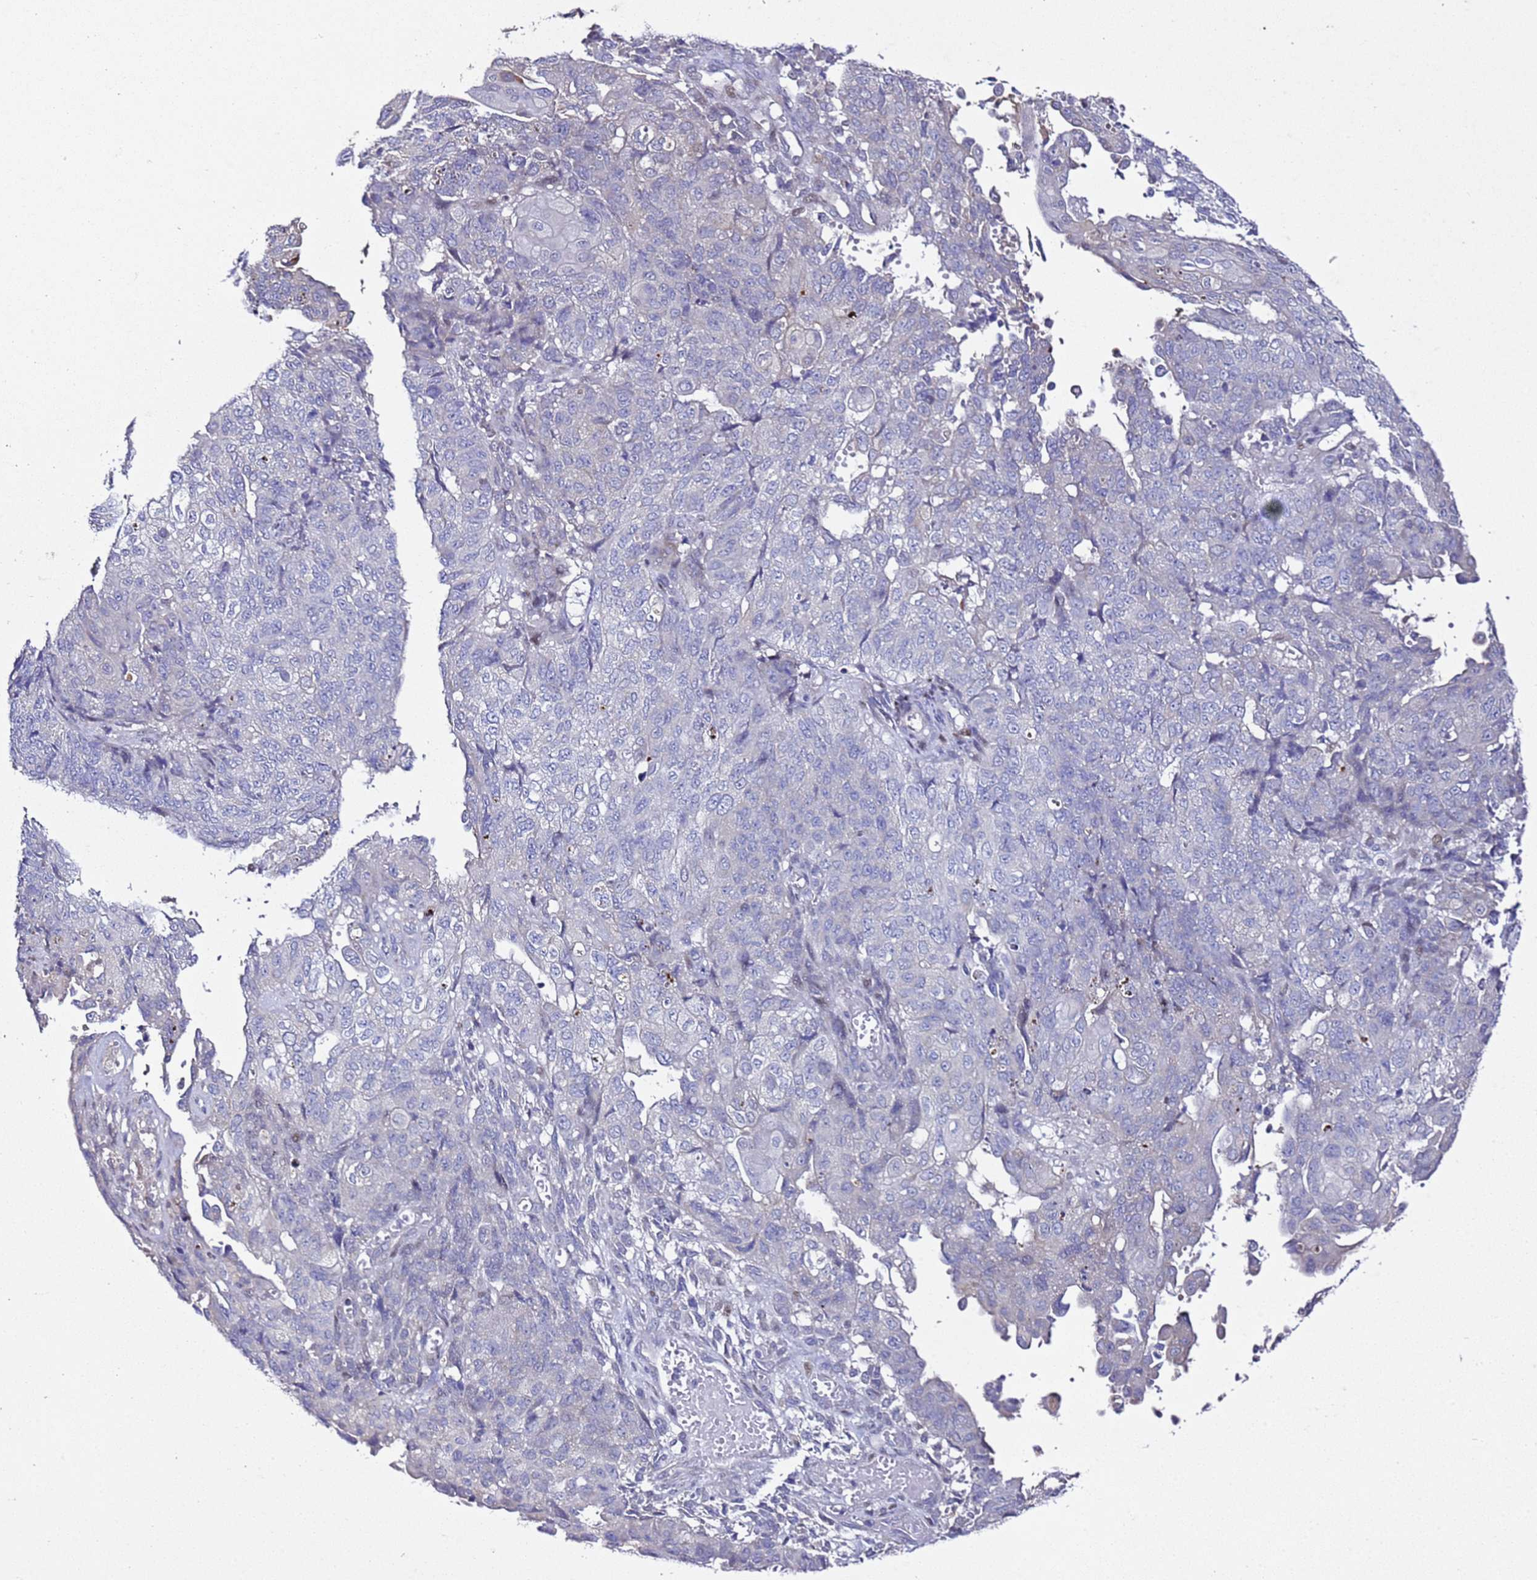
{"staining": {"intensity": "negative", "quantity": "none", "location": "none"}, "tissue": "endometrial cancer", "cell_type": "Tumor cells", "image_type": "cancer", "snomed": [{"axis": "morphology", "description": "Adenocarcinoma, NOS"}, {"axis": "topography", "description": "Endometrium"}], "caption": "IHC image of neoplastic tissue: human adenocarcinoma (endometrial) stained with DAB shows no significant protein expression in tumor cells.", "gene": "ALG3", "patient": {"sex": "female", "age": 32}}